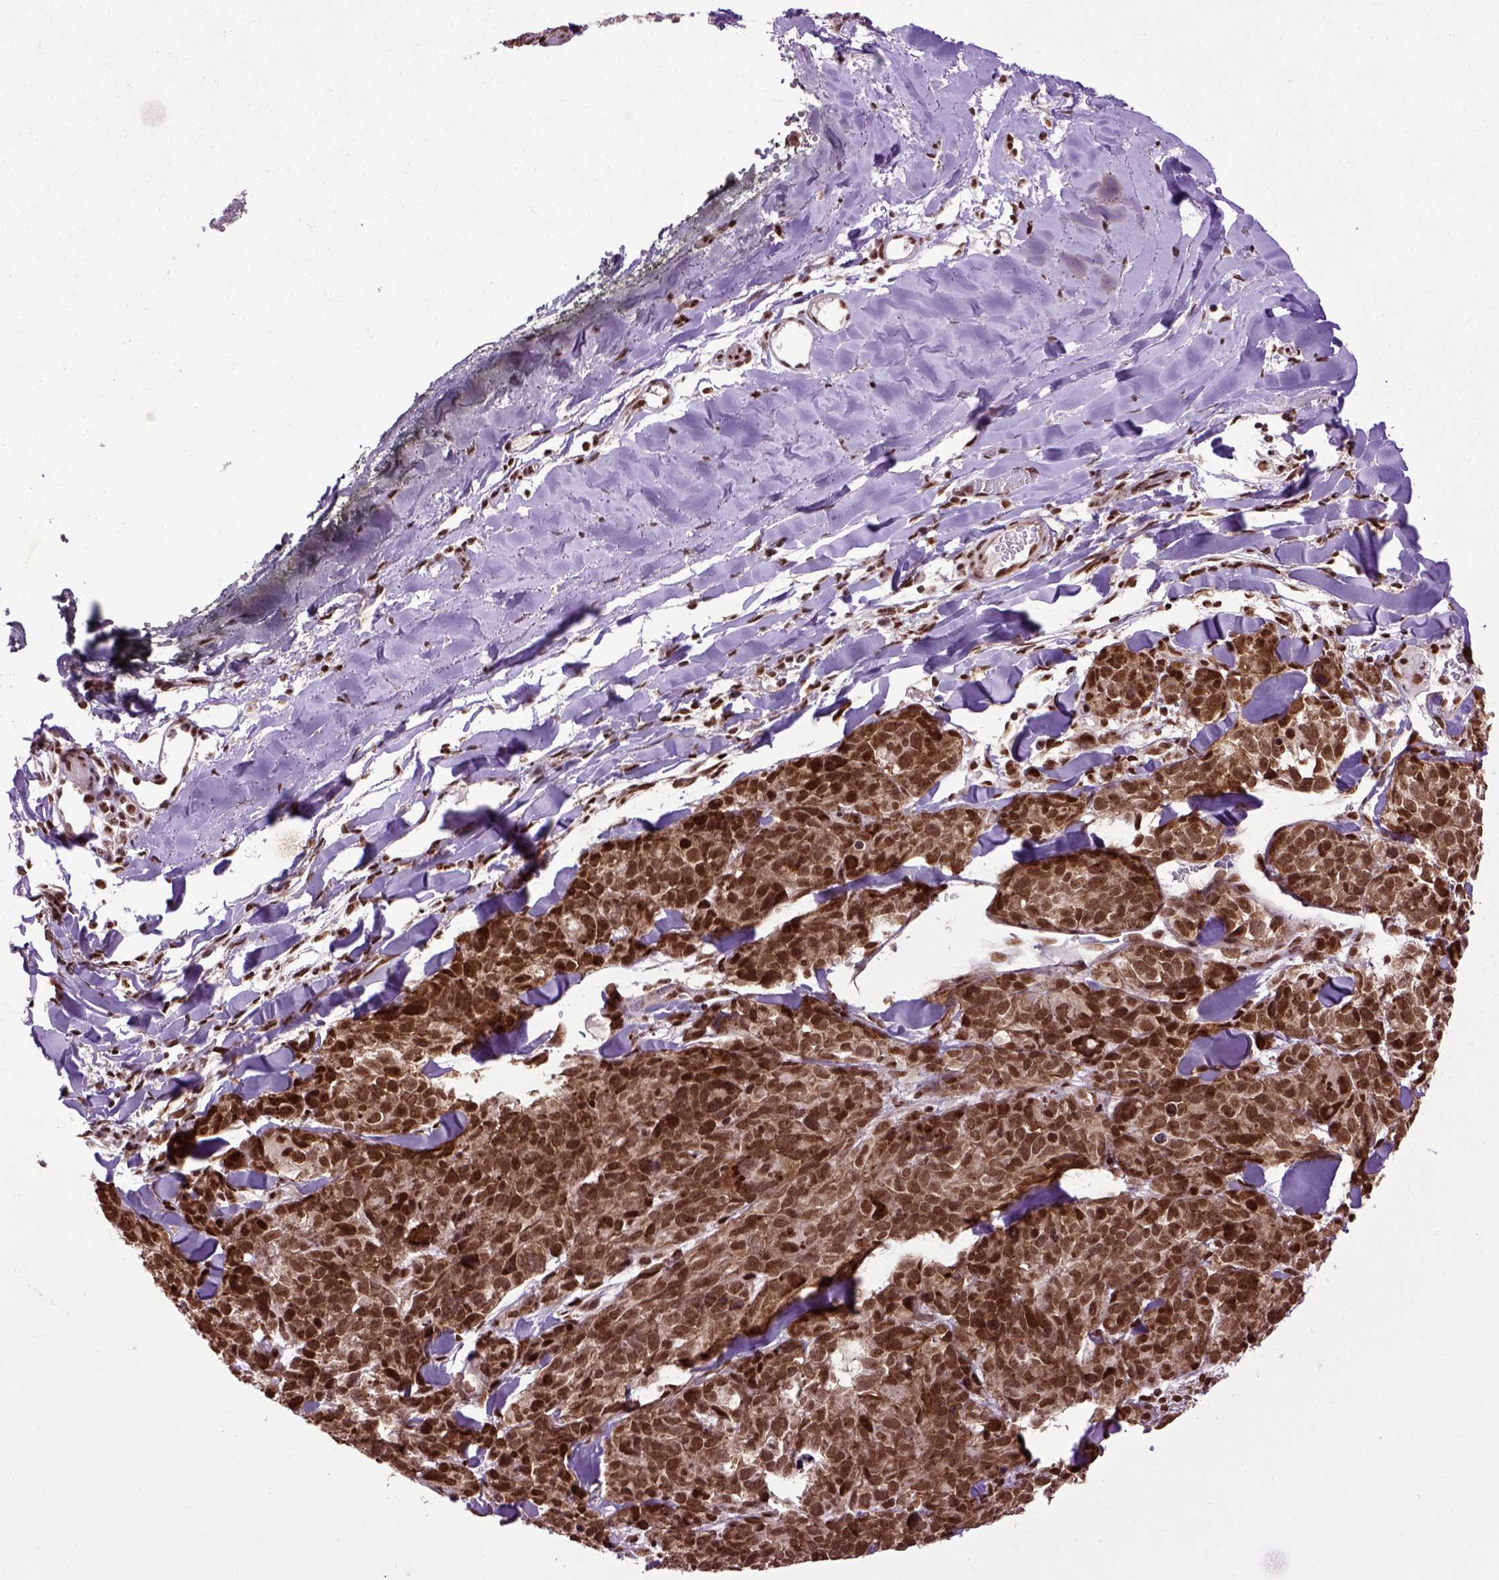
{"staining": {"intensity": "strong", "quantity": ">75%", "location": "cytoplasmic/membranous,nuclear"}, "tissue": "melanoma", "cell_type": "Tumor cells", "image_type": "cancer", "snomed": [{"axis": "morphology", "description": "Malignant melanoma, NOS"}, {"axis": "topography", "description": "Skin"}], "caption": "A brown stain highlights strong cytoplasmic/membranous and nuclear staining of a protein in malignant melanoma tumor cells. (brown staining indicates protein expression, while blue staining denotes nuclei).", "gene": "CELF1", "patient": {"sex": "male", "age": 51}}